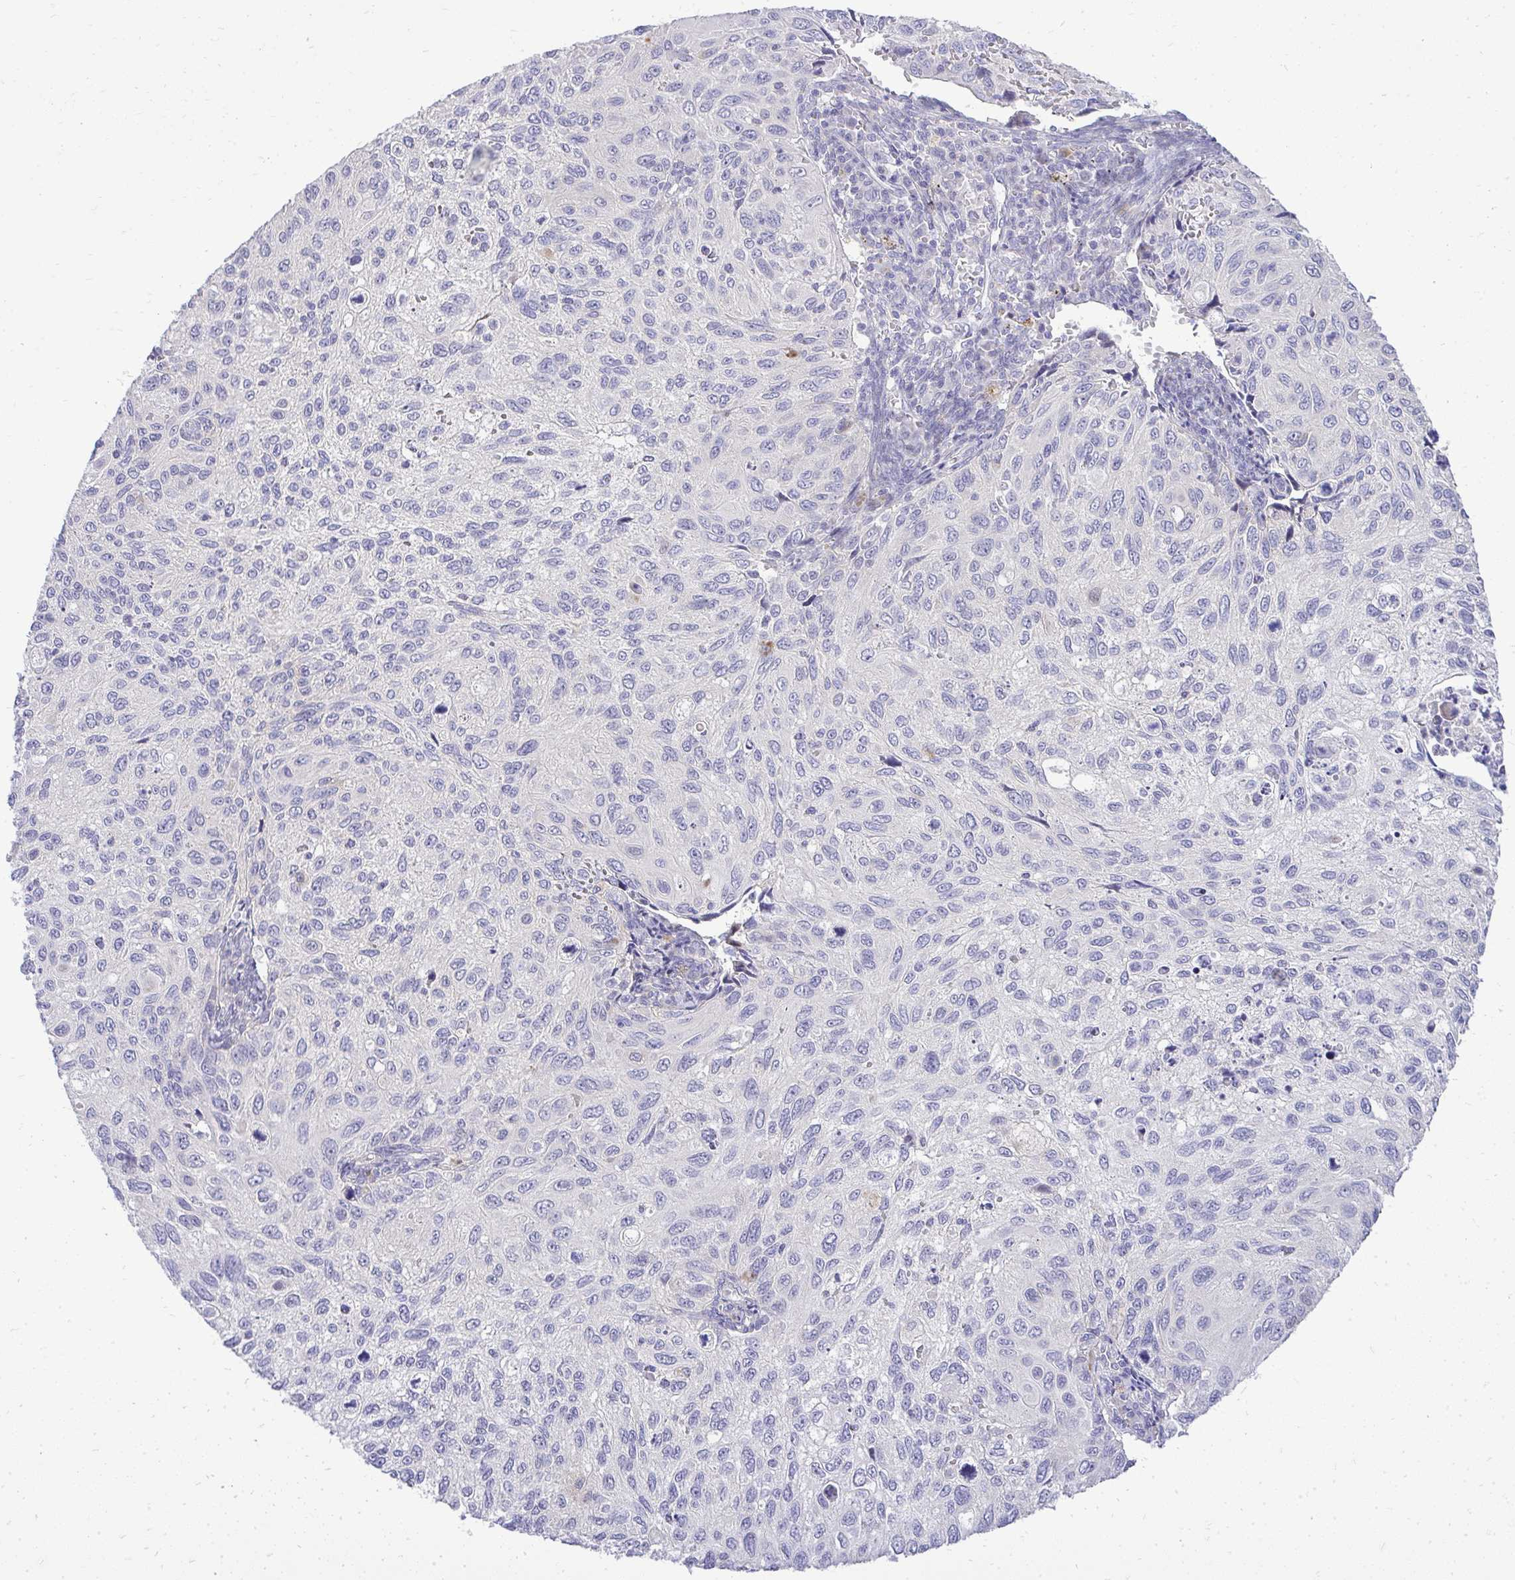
{"staining": {"intensity": "negative", "quantity": "none", "location": "none"}, "tissue": "cervical cancer", "cell_type": "Tumor cells", "image_type": "cancer", "snomed": [{"axis": "morphology", "description": "Squamous cell carcinoma, NOS"}, {"axis": "topography", "description": "Cervix"}], "caption": "Immunohistochemistry image of neoplastic tissue: human cervical cancer stained with DAB (3,3'-diaminobenzidine) reveals no significant protein expression in tumor cells.", "gene": "OR8D1", "patient": {"sex": "female", "age": 70}}